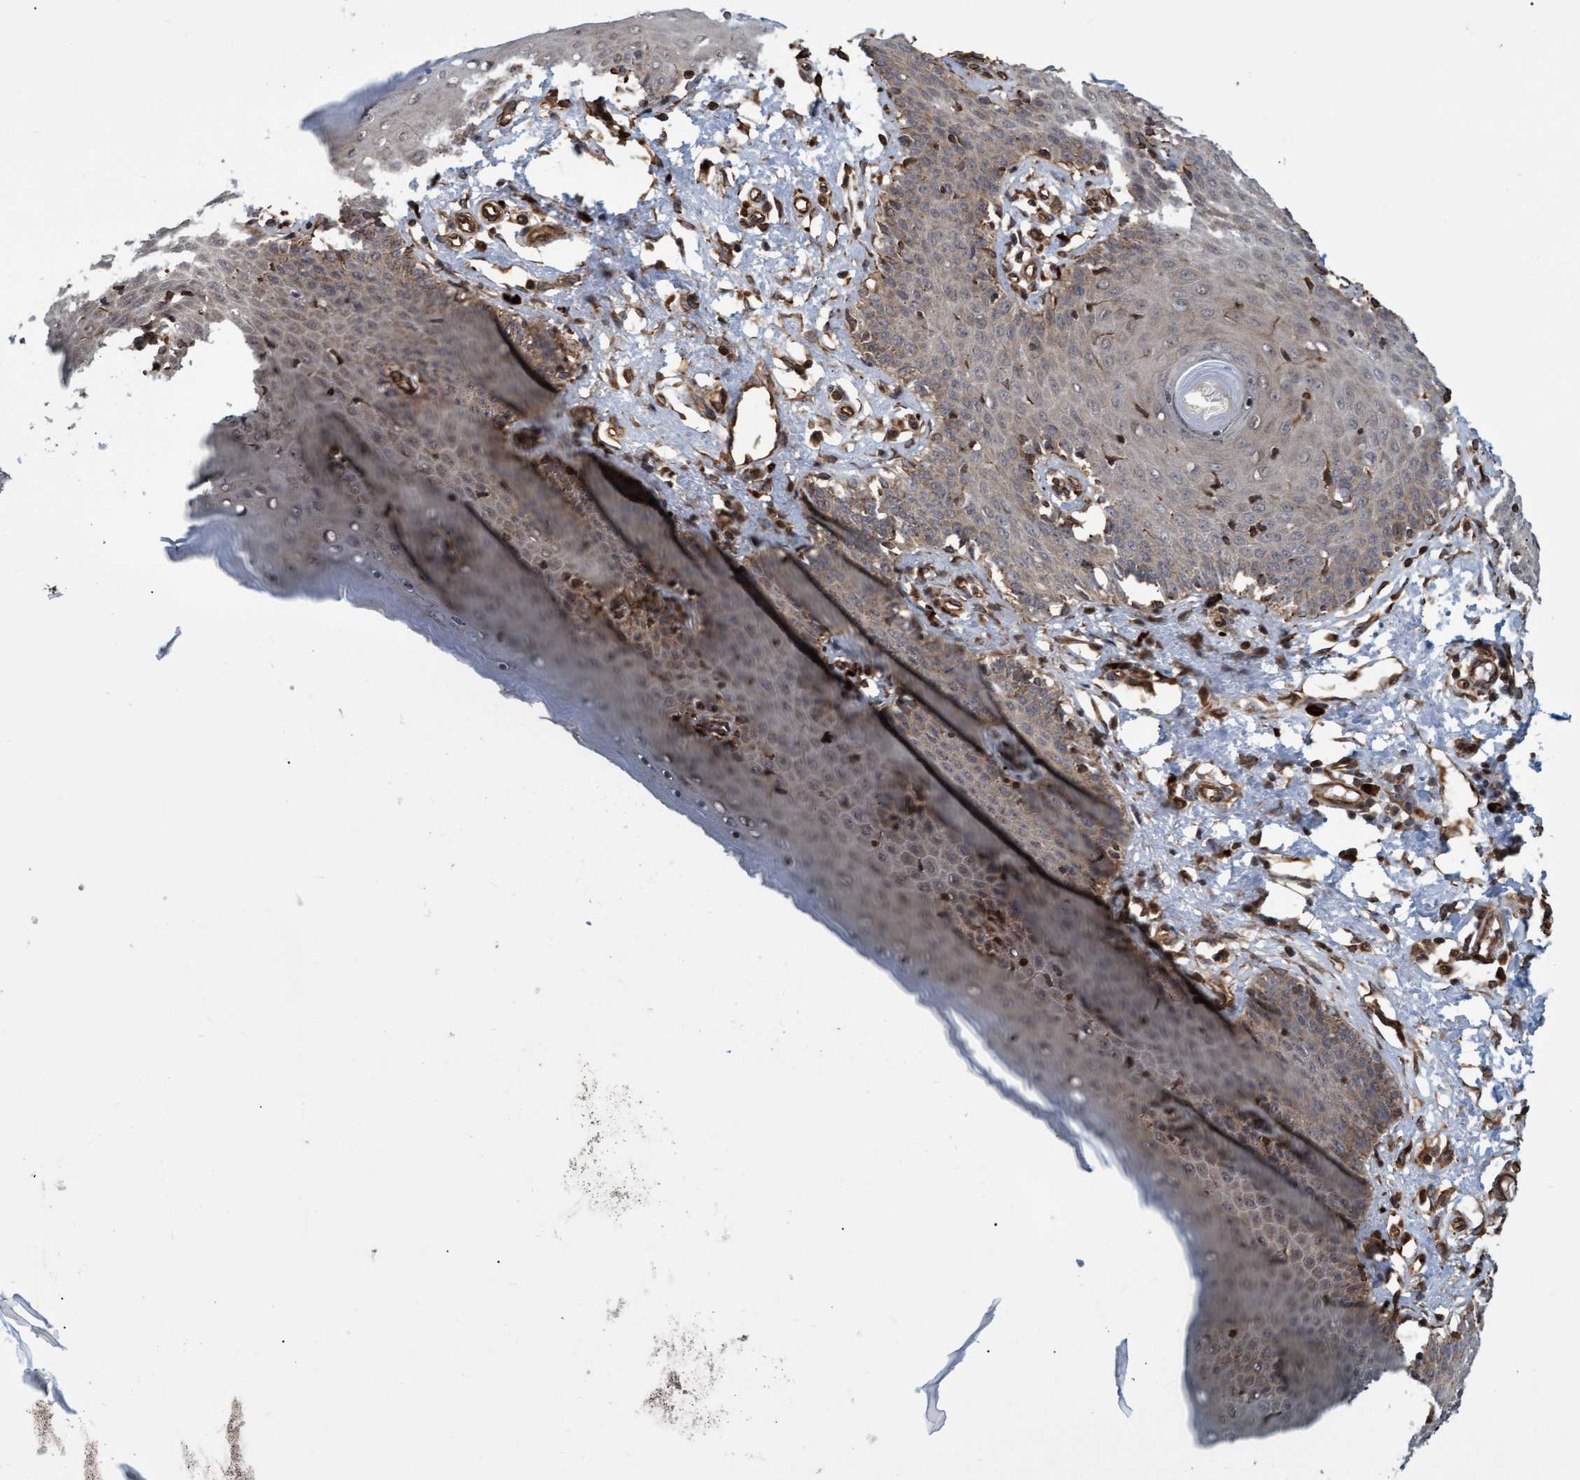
{"staining": {"intensity": "moderate", "quantity": "25%-75%", "location": "cytoplasmic/membranous"}, "tissue": "skin", "cell_type": "Epidermal cells", "image_type": "normal", "snomed": [{"axis": "morphology", "description": "Normal tissue, NOS"}, {"axis": "topography", "description": "Vulva"}], "caption": "The histopathology image reveals staining of benign skin, revealing moderate cytoplasmic/membranous protein staining (brown color) within epidermal cells.", "gene": "TNFRSF10B", "patient": {"sex": "female", "age": 66}}